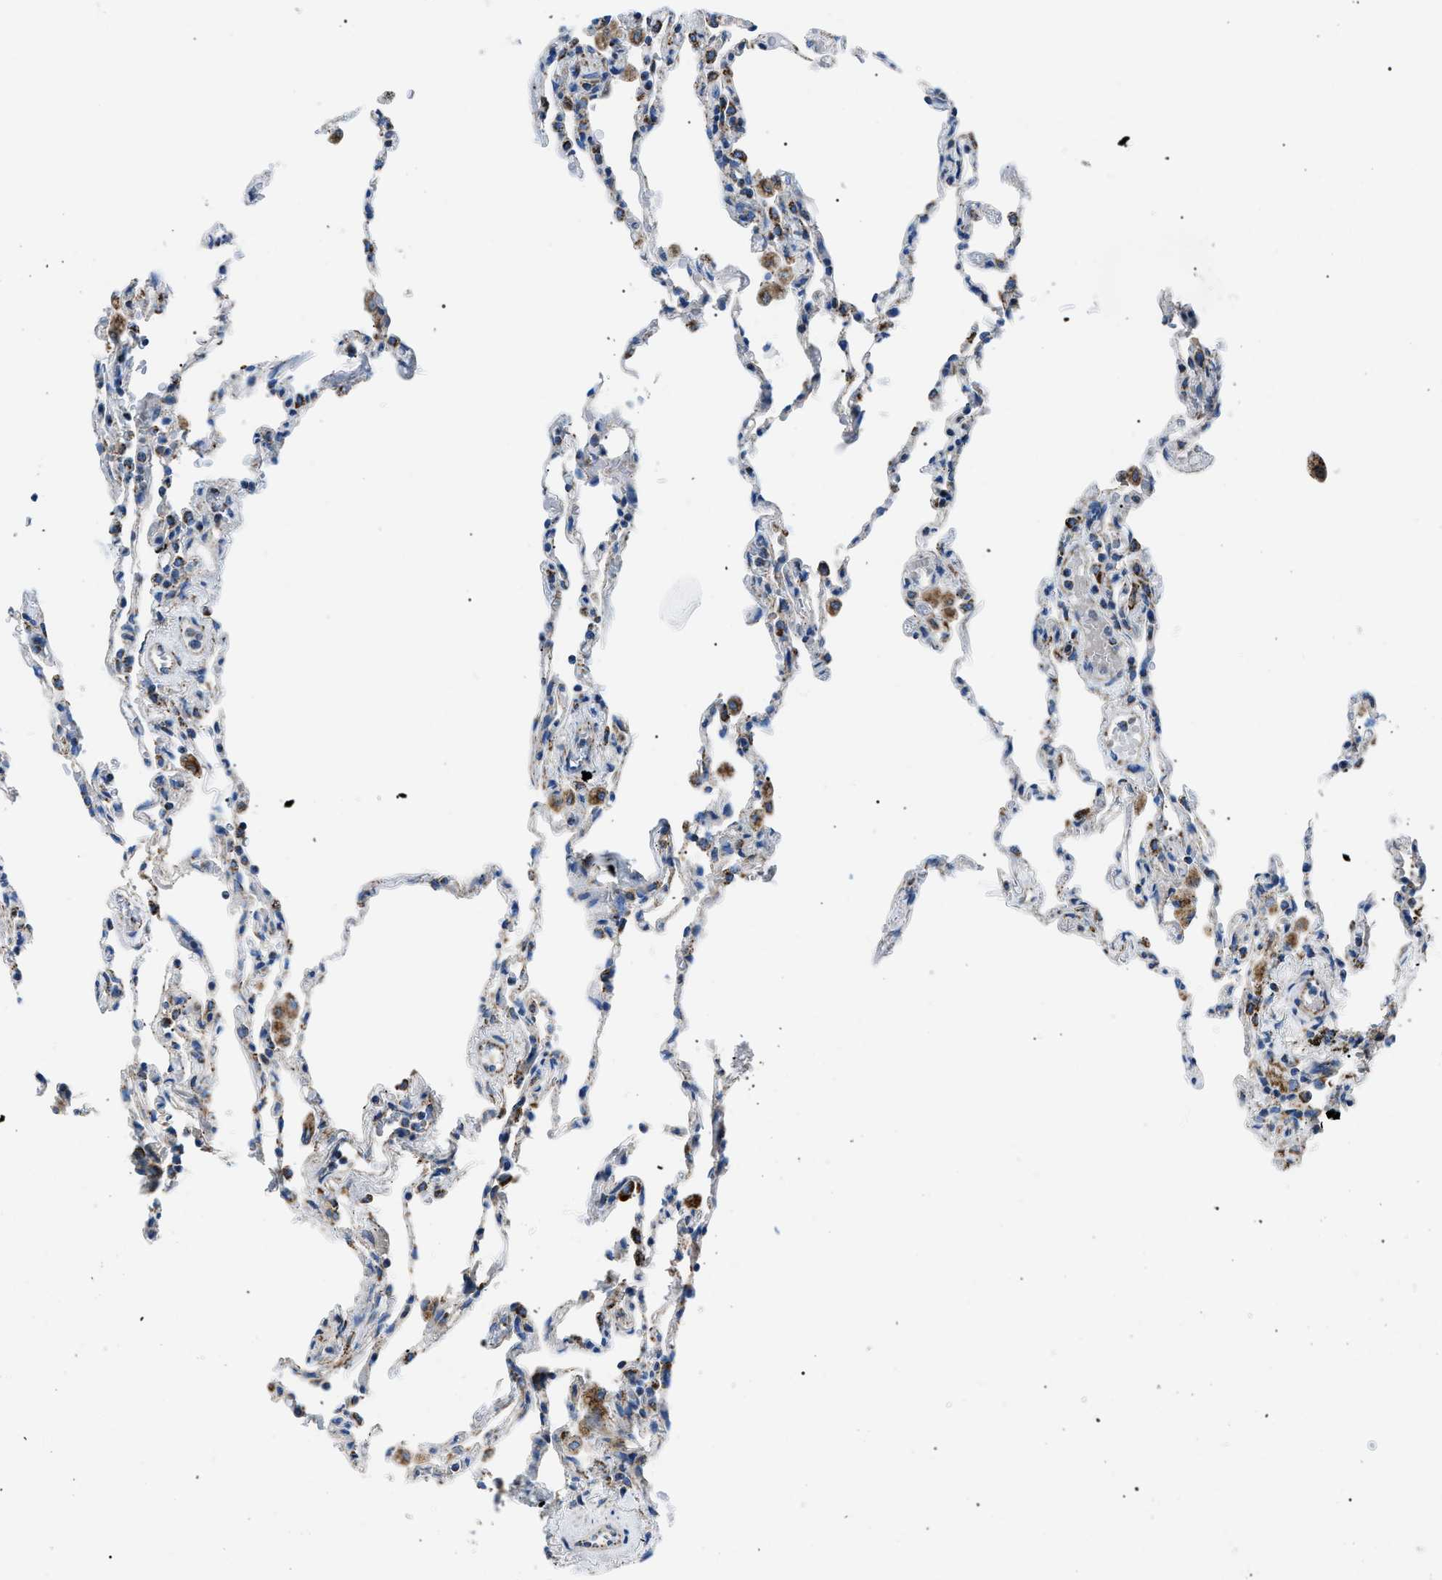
{"staining": {"intensity": "negative", "quantity": "none", "location": "none"}, "tissue": "lung", "cell_type": "Alveolar cells", "image_type": "normal", "snomed": [{"axis": "morphology", "description": "Normal tissue, NOS"}, {"axis": "topography", "description": "Lung"}], "caption": "The immunohistochemistry histopathology image has no significant staining in alveolar cells of lung. (Immunohistochemistry, brightfield microscopy, high magnification).", "gene": "PHB2", "patient": {"sex": "male", "age": 59}}